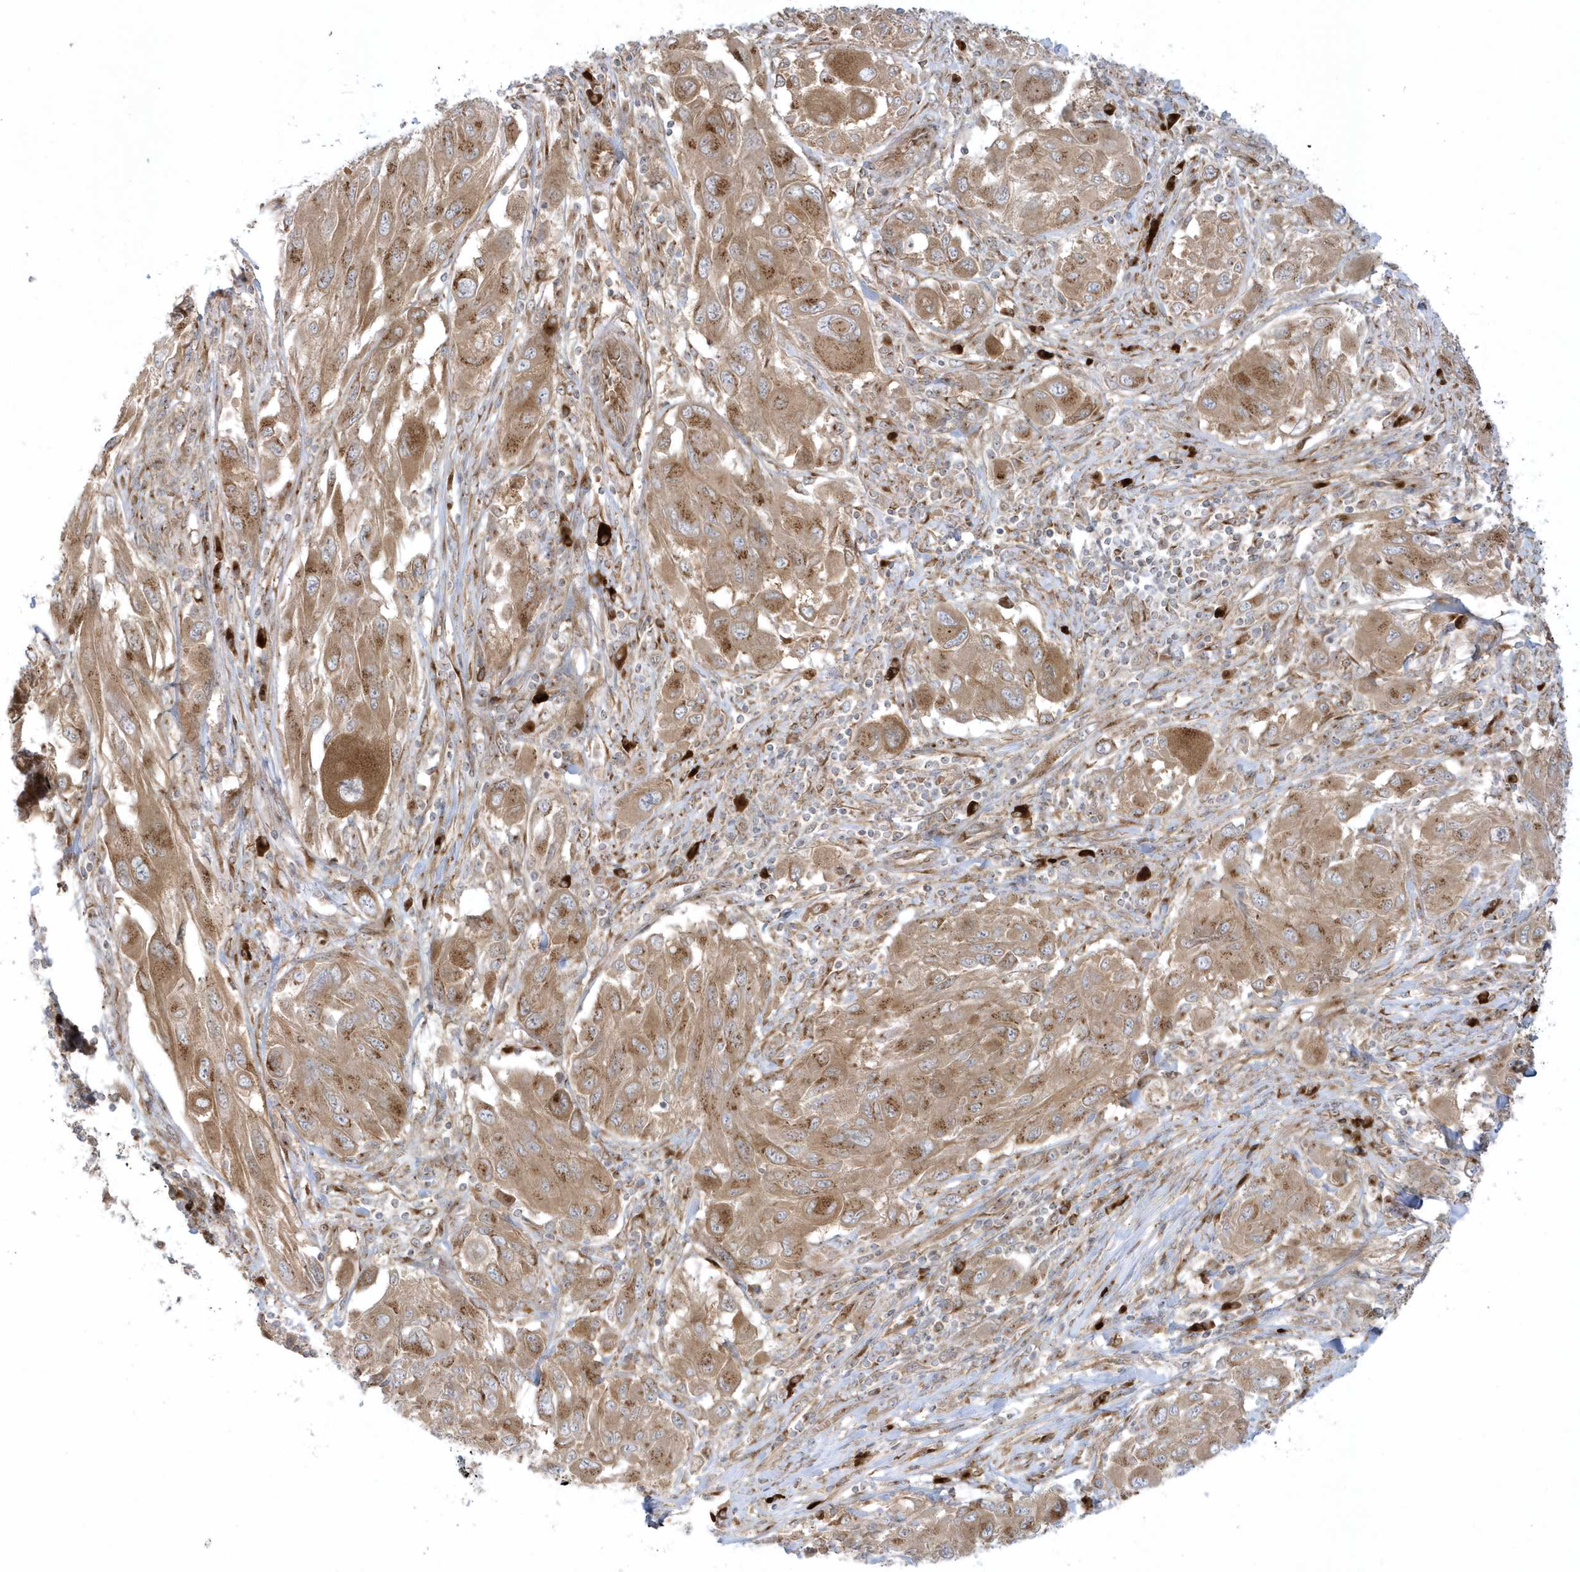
{"staining": {"intensity": "moderate", "quantity": ">75%", "location": "cytoplasmic/membranous"}, "tissue": "melanoma", "cell_type": "Tumor cells", "image_type": "cancer", "snomed": [{"axis": "morphology", "description": "Malignant melanoma, NOS"}, {"axis": "topography", "description": "Skin"}], "caption": "High-magnification brightfield microscopy of malignant melanoma stained with DAB (brown) and counterstained with hematoxylin (blue). tumor cells exhibit moderate cytoplasmic/membranous staining is seen in about>75% of cells.", "gene": "RPP40", "patient": {"sex": "female", "age": 91}}